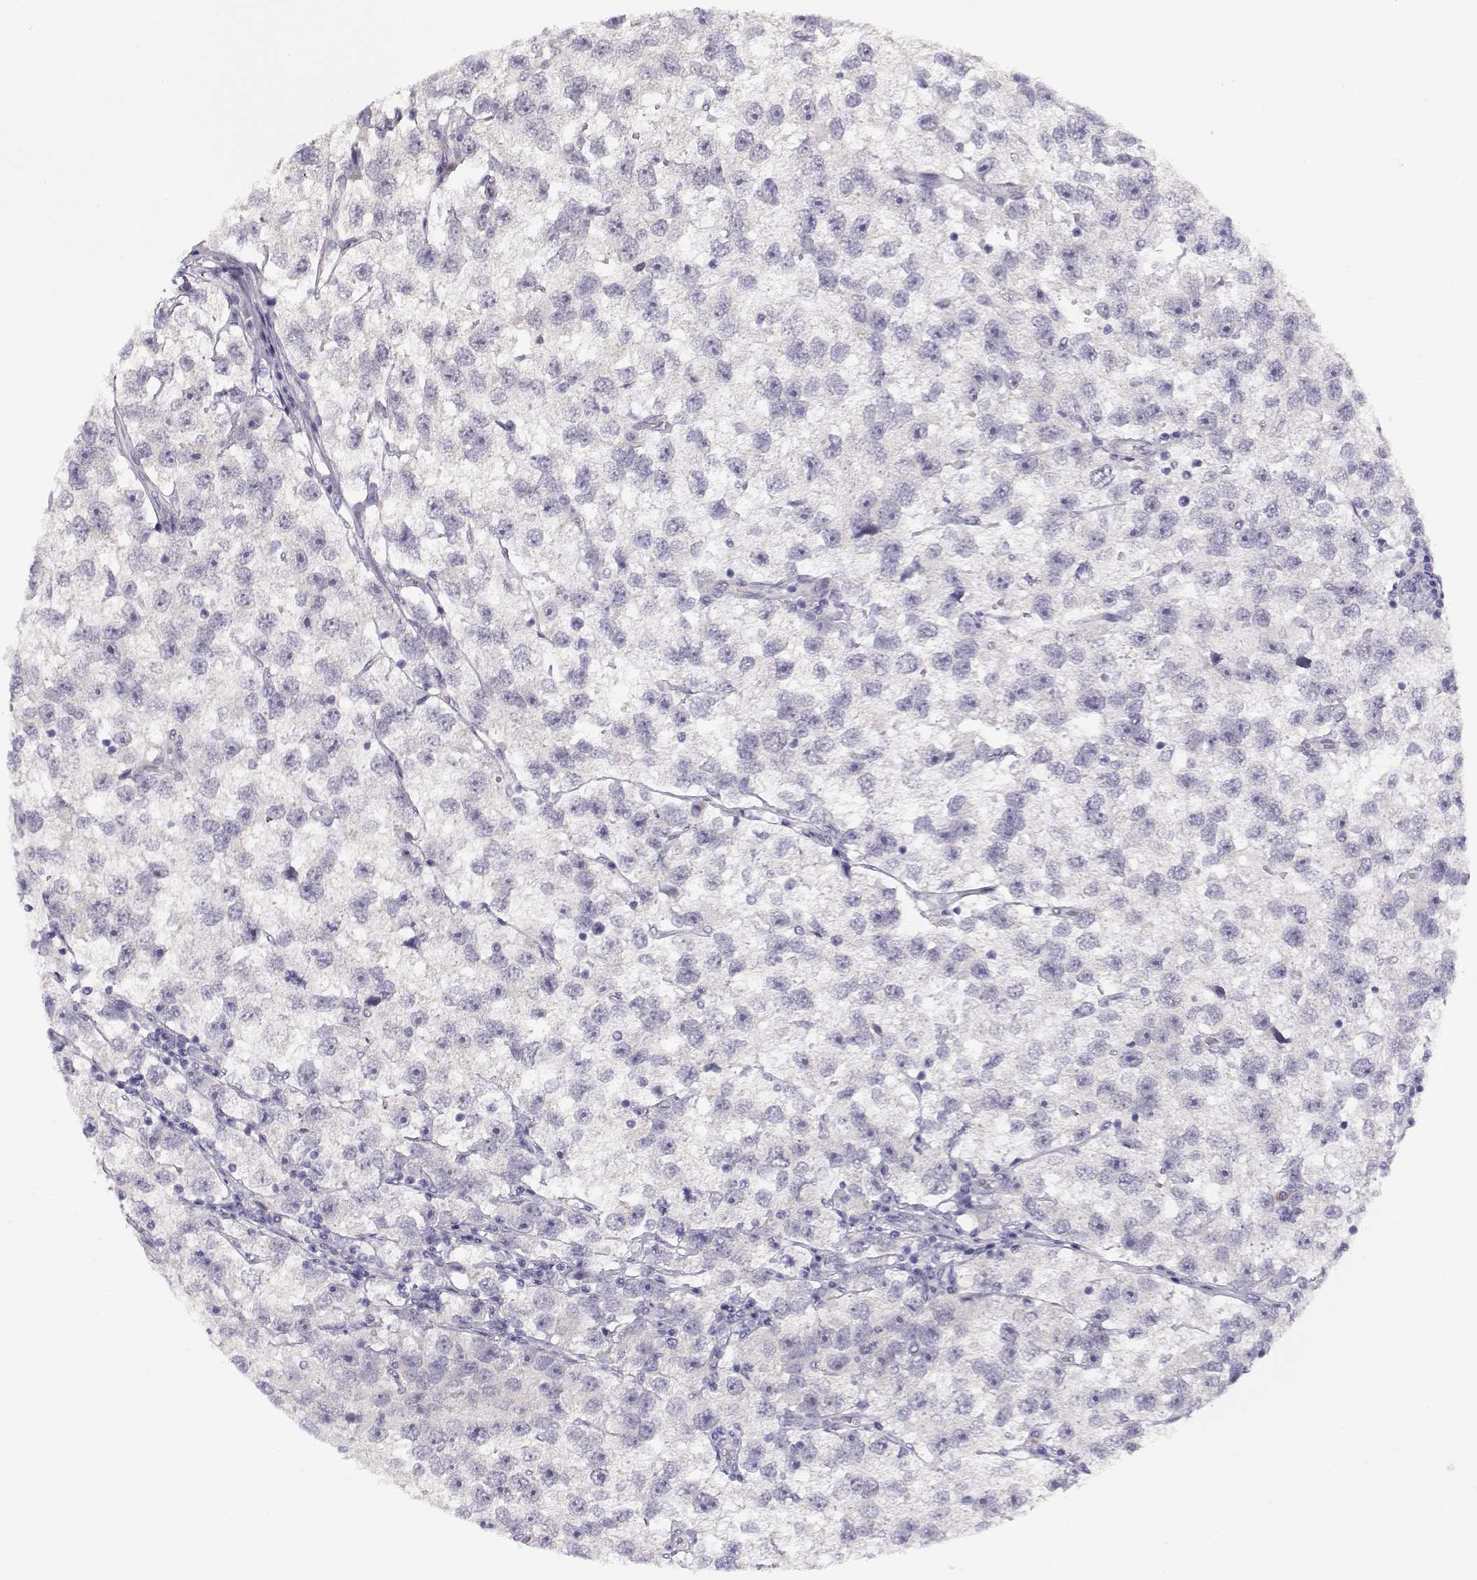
{"staining": {"intensity": "negative", "quantity": "none", "location": "none"}, "tissue": "testis cancer", "cell_type": "Tumor cells", "image_type": "cancer", "snomed": [{"axis": "morphology", "description": "Seminoma, NOS"}, {"axis": "topography", "description": "Testis"}], "caption": "Immunohistochemical staining of human testis seminoma exhibits no significant expression in tumor cells. (Brightfield microscopy of DAB IHC at high magnification).", "gene": "TTC26", "patient": {"sex": "male", "age": 26}}